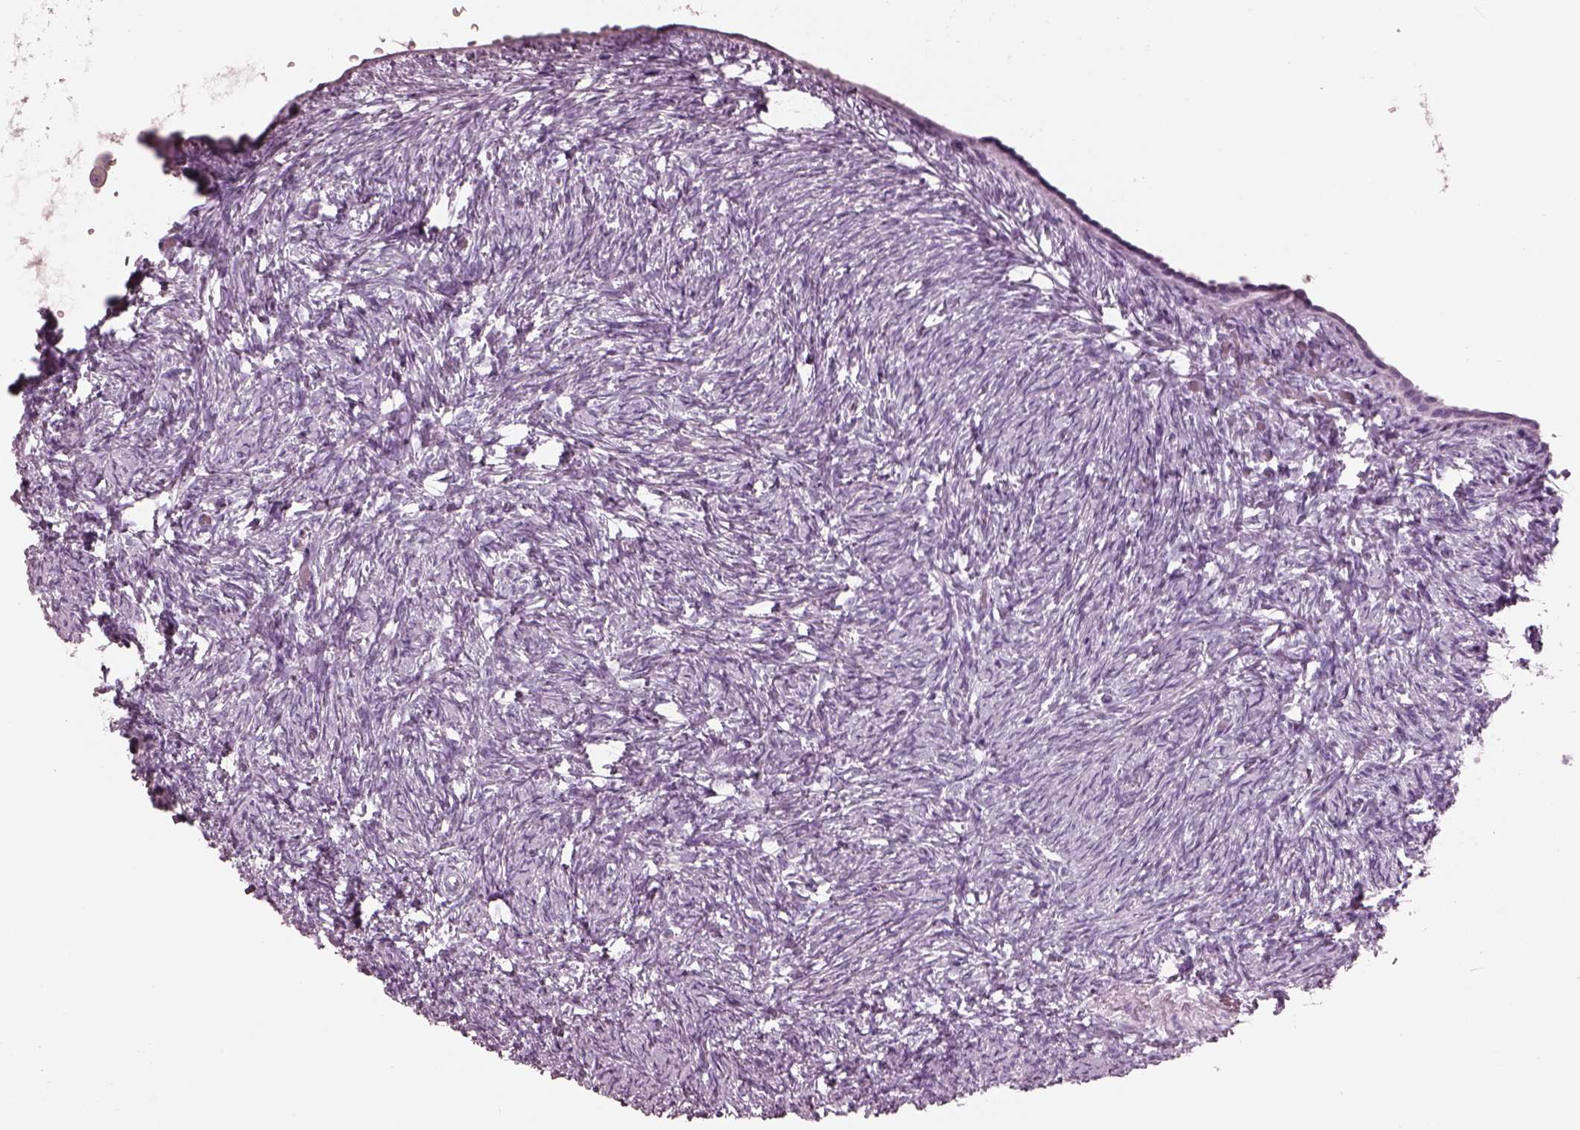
{"staining": {"intensity": "negative", "quantity": "none", "location": "none"}, "tissue": "ovary", "cell_type": "Follicle cells", "image_type": "normal", "snomed": [{"axis": "morphology", "description": "Normal tissue, NOS"}, {"axis": "topography", "description": "Ovary"}], "caption": "The image exhibits no staining of follicle cells in benign ovary. (DAB immunohistochemistry visualized using brightfield microscopy, high magnification).", "gene": "FABP9", "patient": {"sex": "female", "age": 39}}